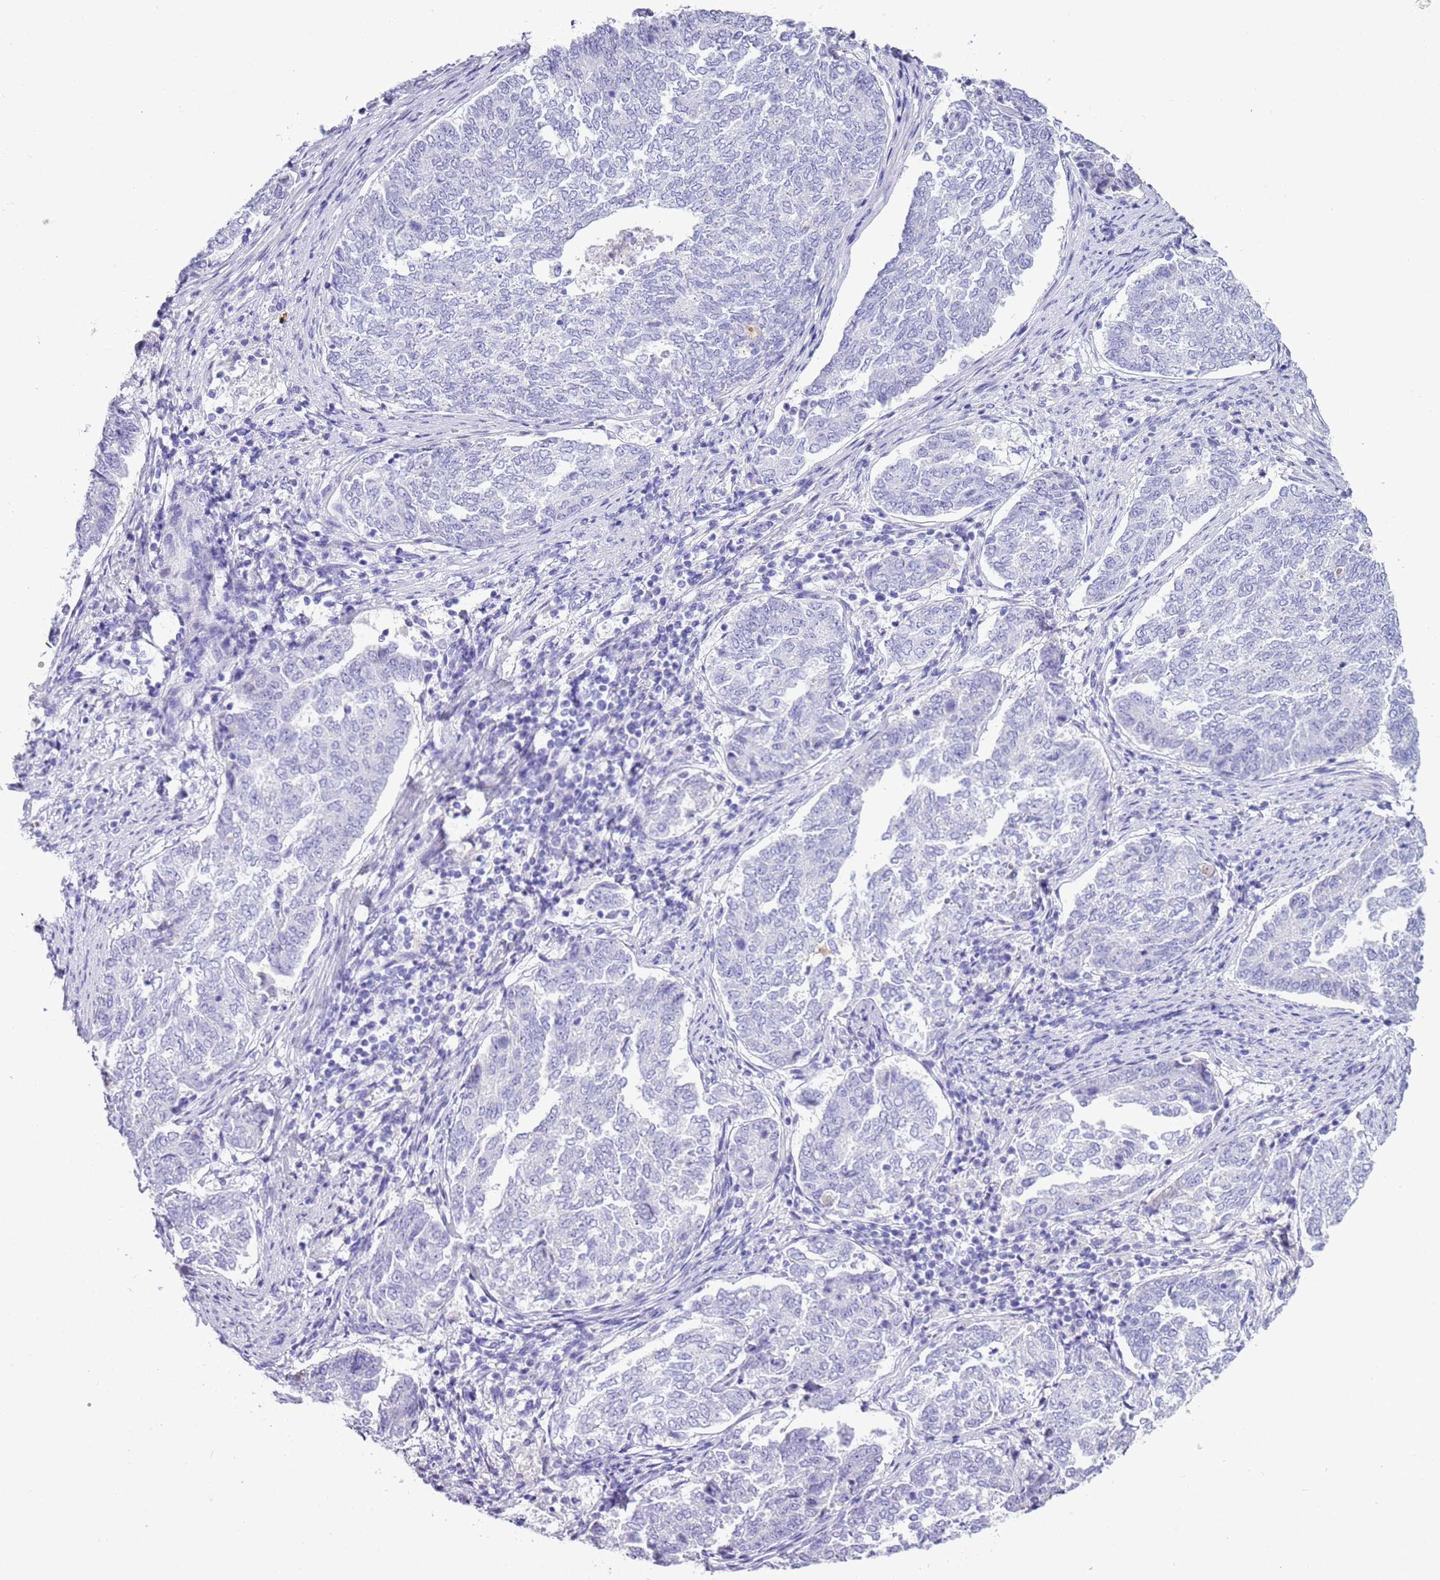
{"staining": {"intensity": "negative", "quantity": "none", "location": "none"}, "tissue": "endometrial cancer", "cell_type": "Tumor cells", "image_type": "cancer", "snomed": [{"axis": "morphology", "description": "Adenocarcinoma, NOS"}, {"axis": "topography", "description": "Endometrium"}], "caption": "Immunohistochemistry (IHC) micrograph of neoplastic tissue: endometrial cancer (adenocarcinoma) stained with DAB (3,3'-diaminobenzidine) demonstrates no significant protein positivity in tumor cells.", "gene": "IGKV3D-11", "patient": {"sex": "female", "age": 80}}